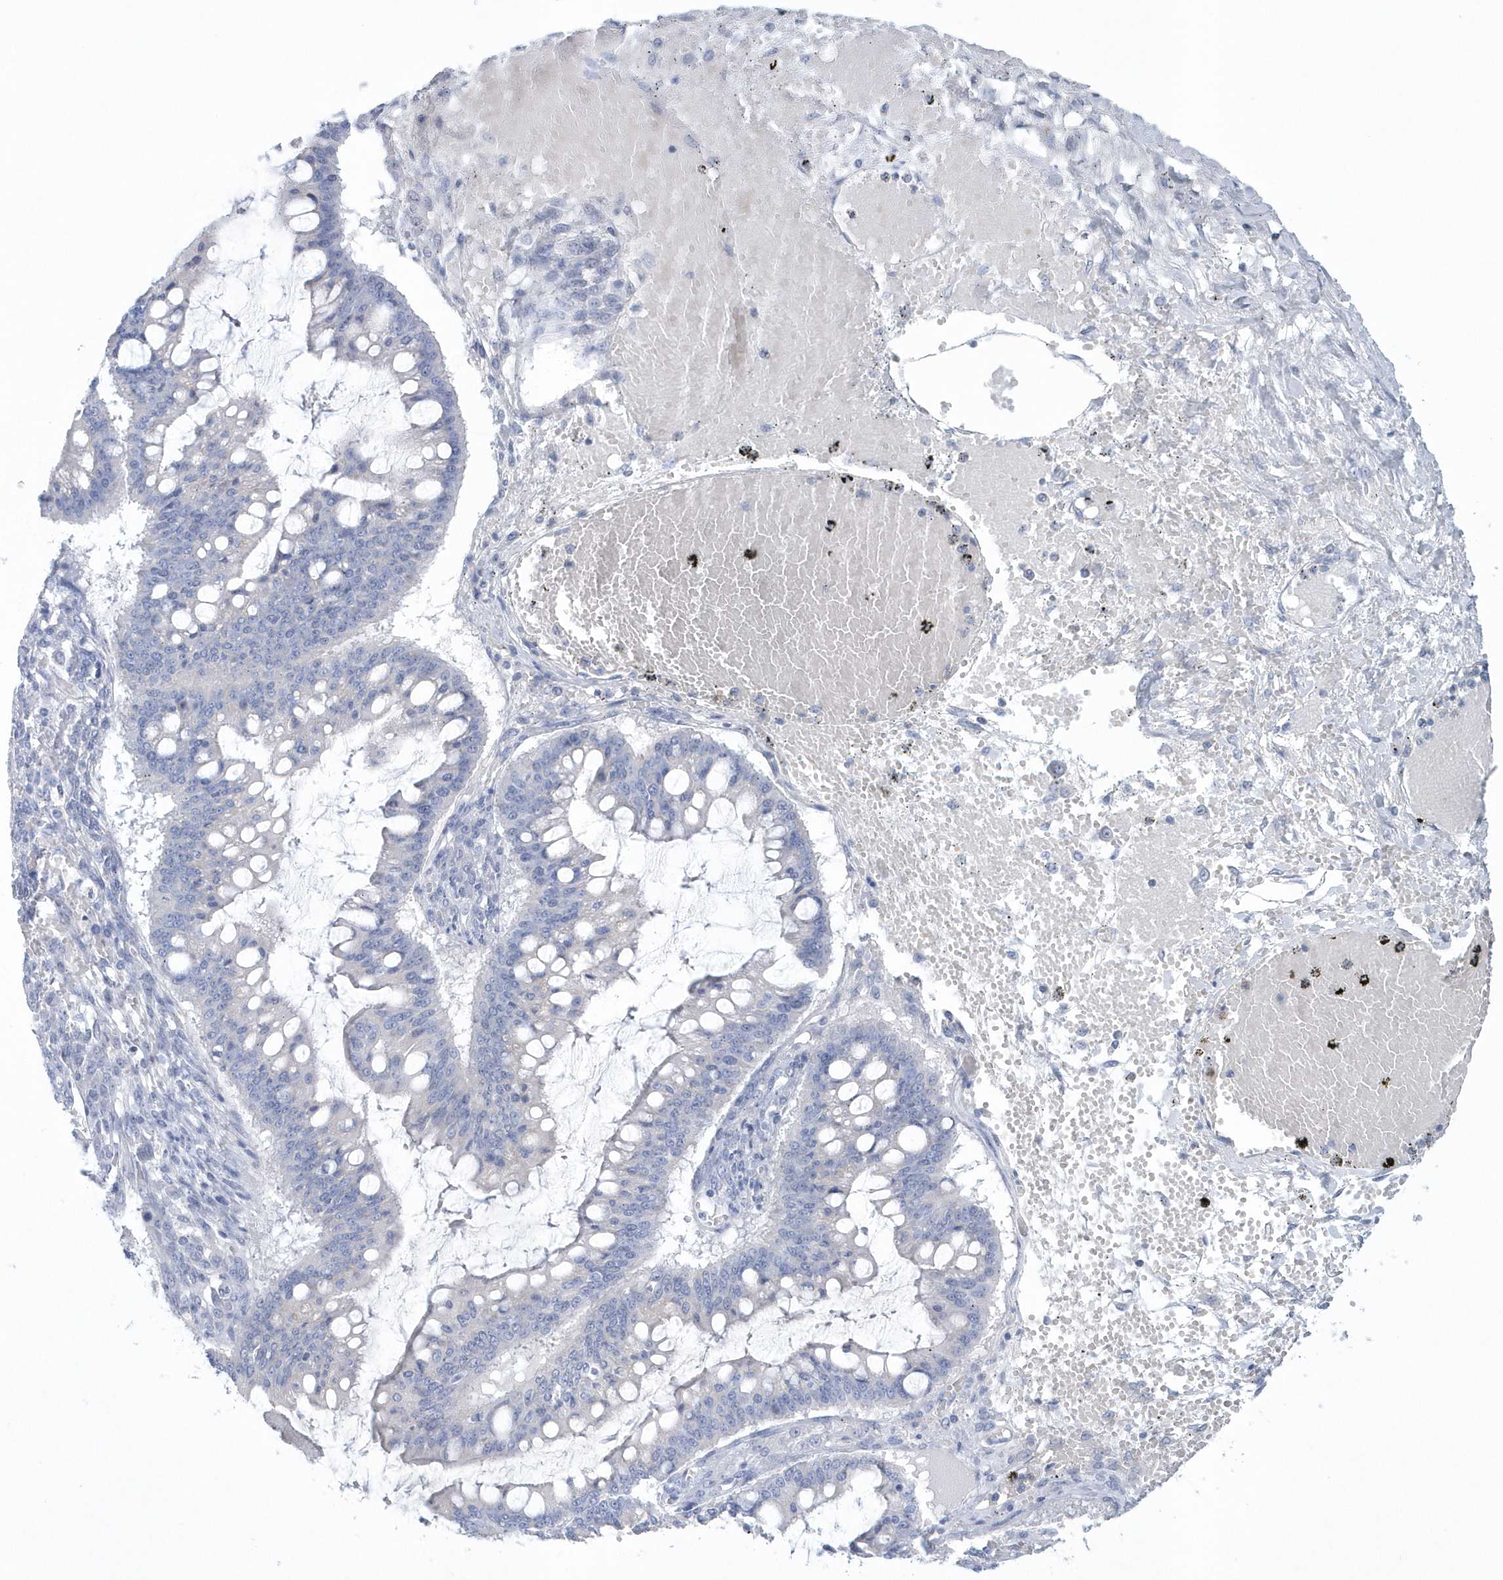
{"staining": {"intensity": "negative", "quantity": "none", "location": "none"}, "tissue": "ovarian cancer", "cell_type": "Tumor cells", "image_type": "cancer", "snomed": [{"axis": "morphology", "description": "Cystadenocarcinoma, mucinous, NOS"}, {"axis": "topography", "description": "Ovary"}], "caption": "High magnification brightfield microscopy of ovarian mucinous cystadenocarcinoma stained with DAB (brown) and counterstained with hematoxylin (blue): tumor cells show no significant expression.", "gene": "SPATA18", "patient": {"sex": "female", "age": 73}}